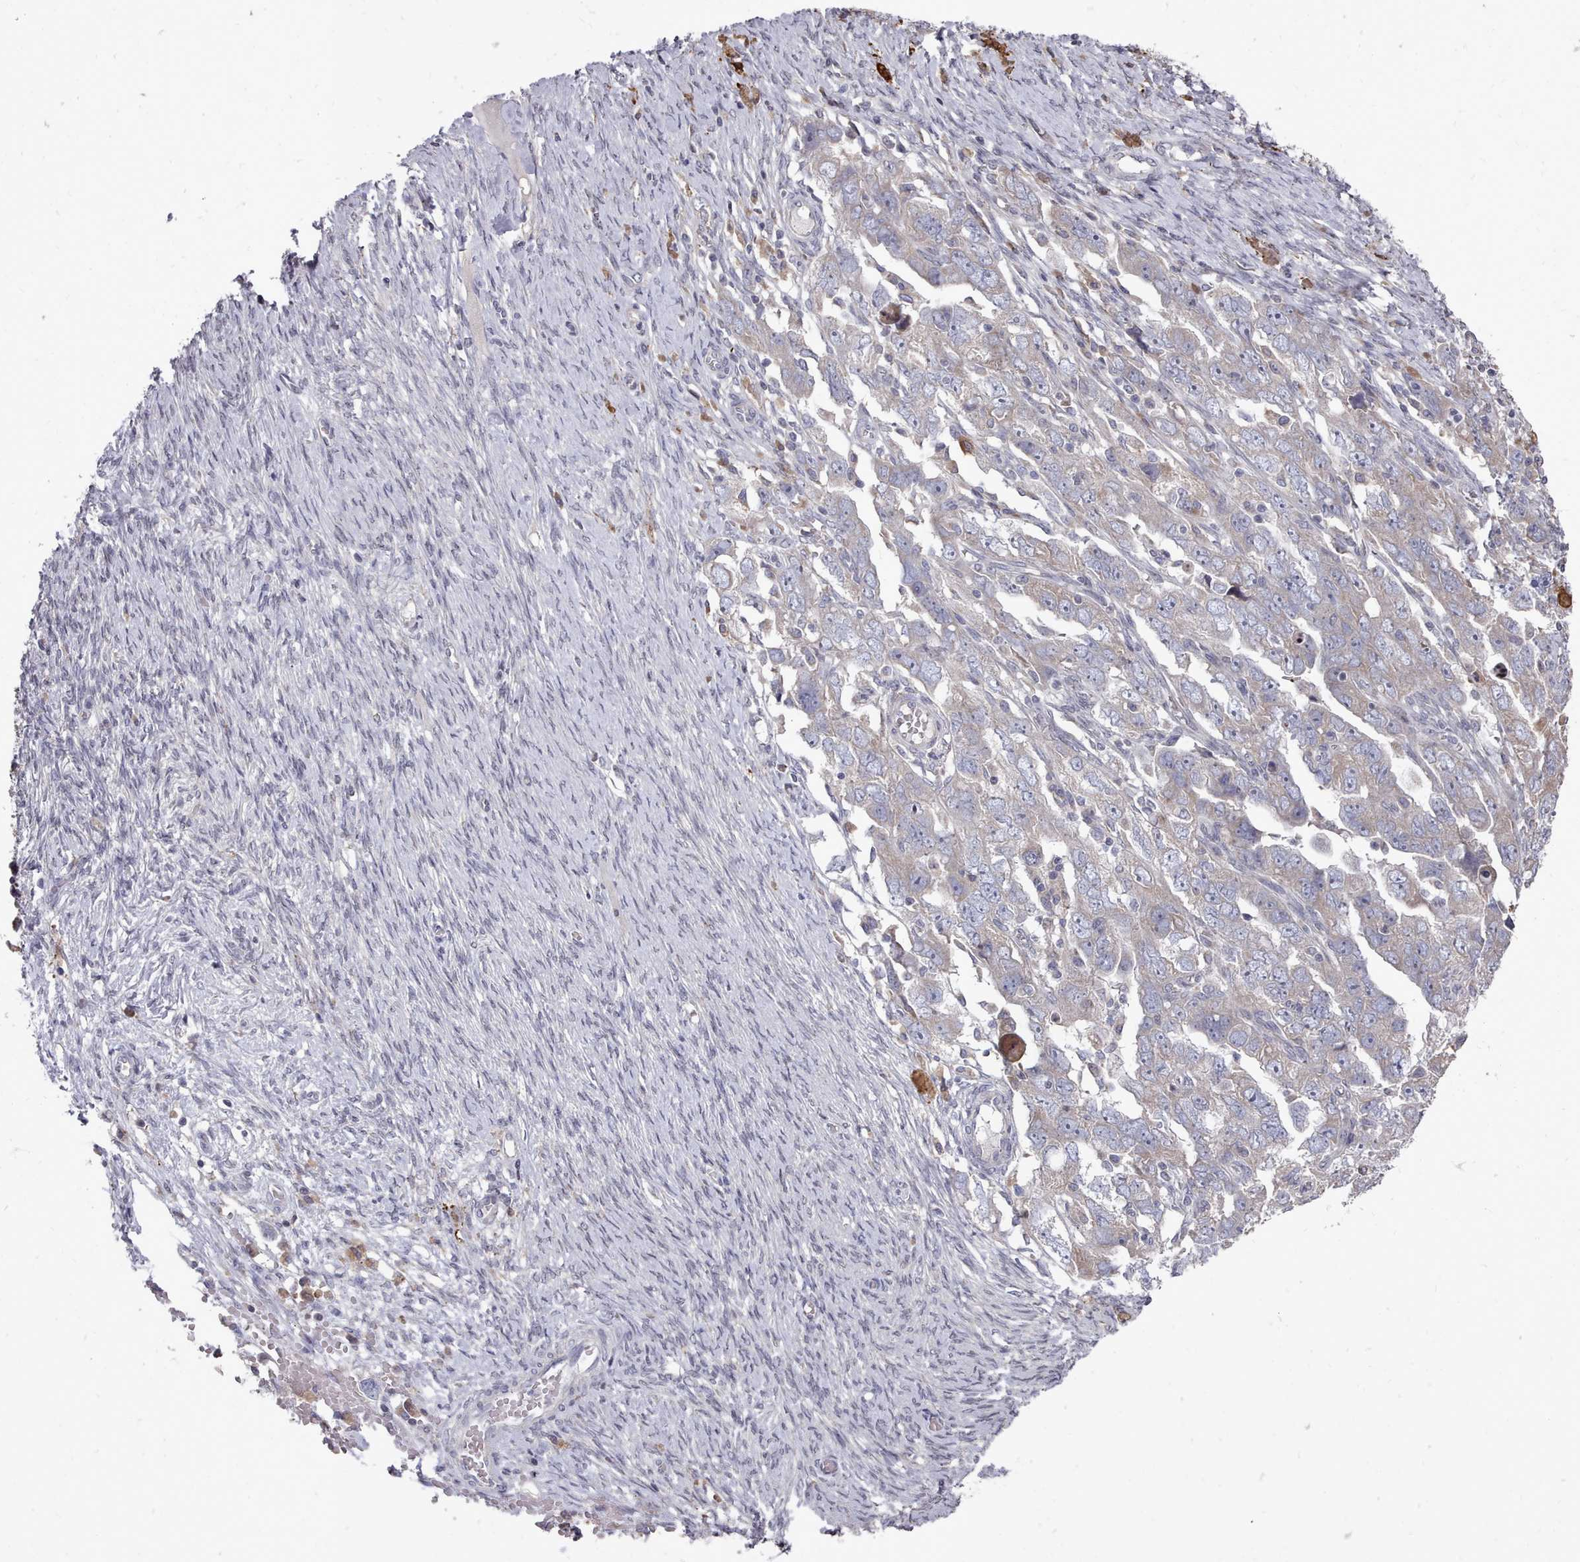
{"staining": {"intensity": "negative", "quantity": "none", "location": "none"}, "tissue": "ovarian cancer", "cell_type": "Tumor cells", "image_type": "cancer", "snomed": [{"axis": "morphology", "description": "Carcinoma, NOS"}, {"axis": "morphology", "description": "Cystadenocarcinoma, serous, NOS"}, {"axis": "topography", "description": "Ovary"}], "caption": "The immunohistochemistry (IHC) histopathology image has no significant staining in tumor cells of ovarian cancer tissue.", "gene": "ACKR3", "patient": {"sex": "female", "age": 69}}